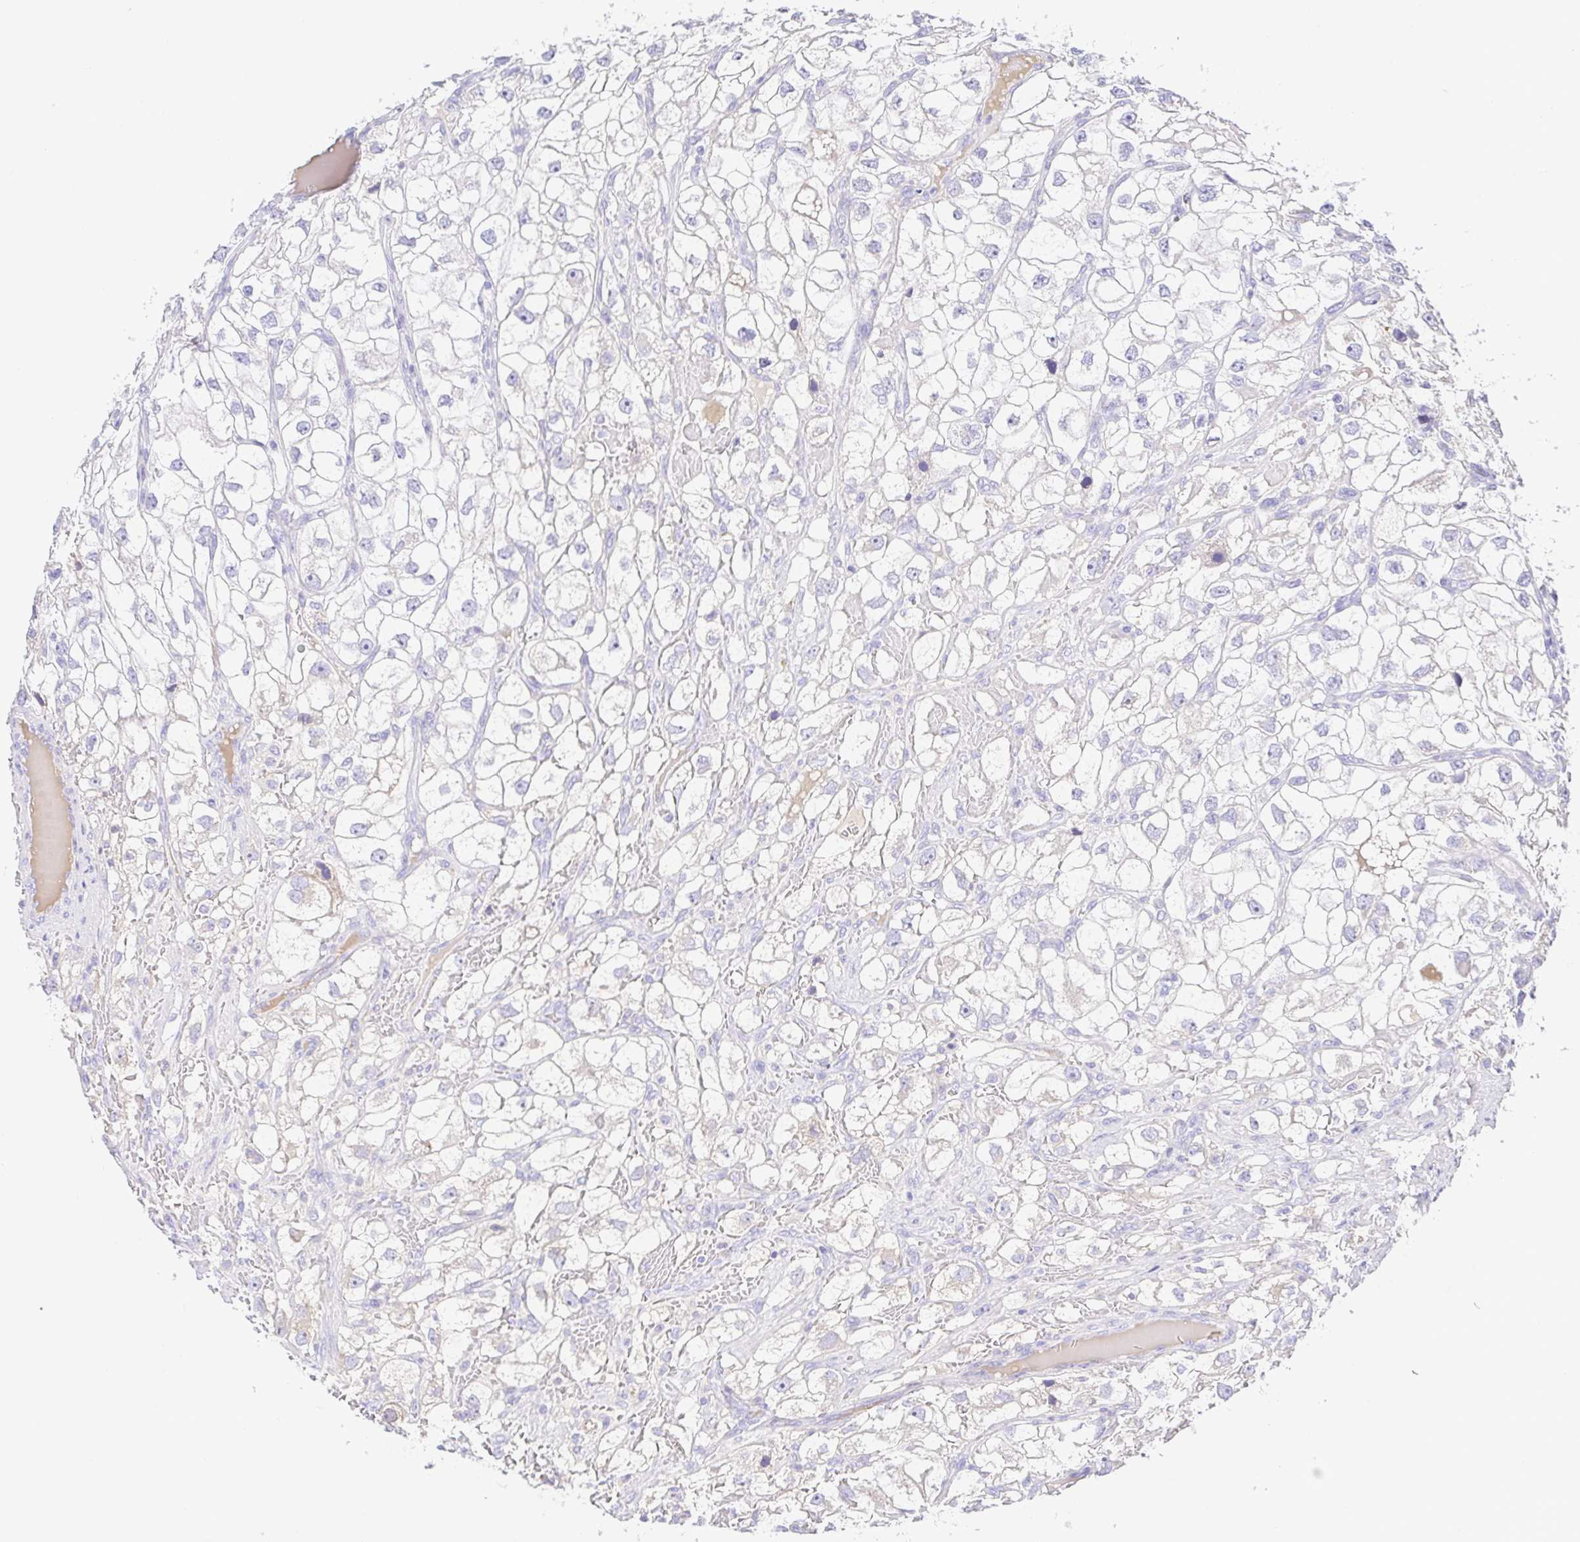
{"staining": {"intensity": "negative", "quantity": "none", "location": "none"}, "tissue": "renal cancer", "cell_type": "Tumor cells", "image_type": "cancer", "snomed": [{"axis": "morphology", "description": "Adenocarcinoma, NOS"}, {"axis": "topography", "description": "Kidney"}], "caption": "Tumor cells are negative for protein expression in human adenocarcinoma (renal).", "gene": "A1BG", "patient": {"sex": "male", "age": 59}}